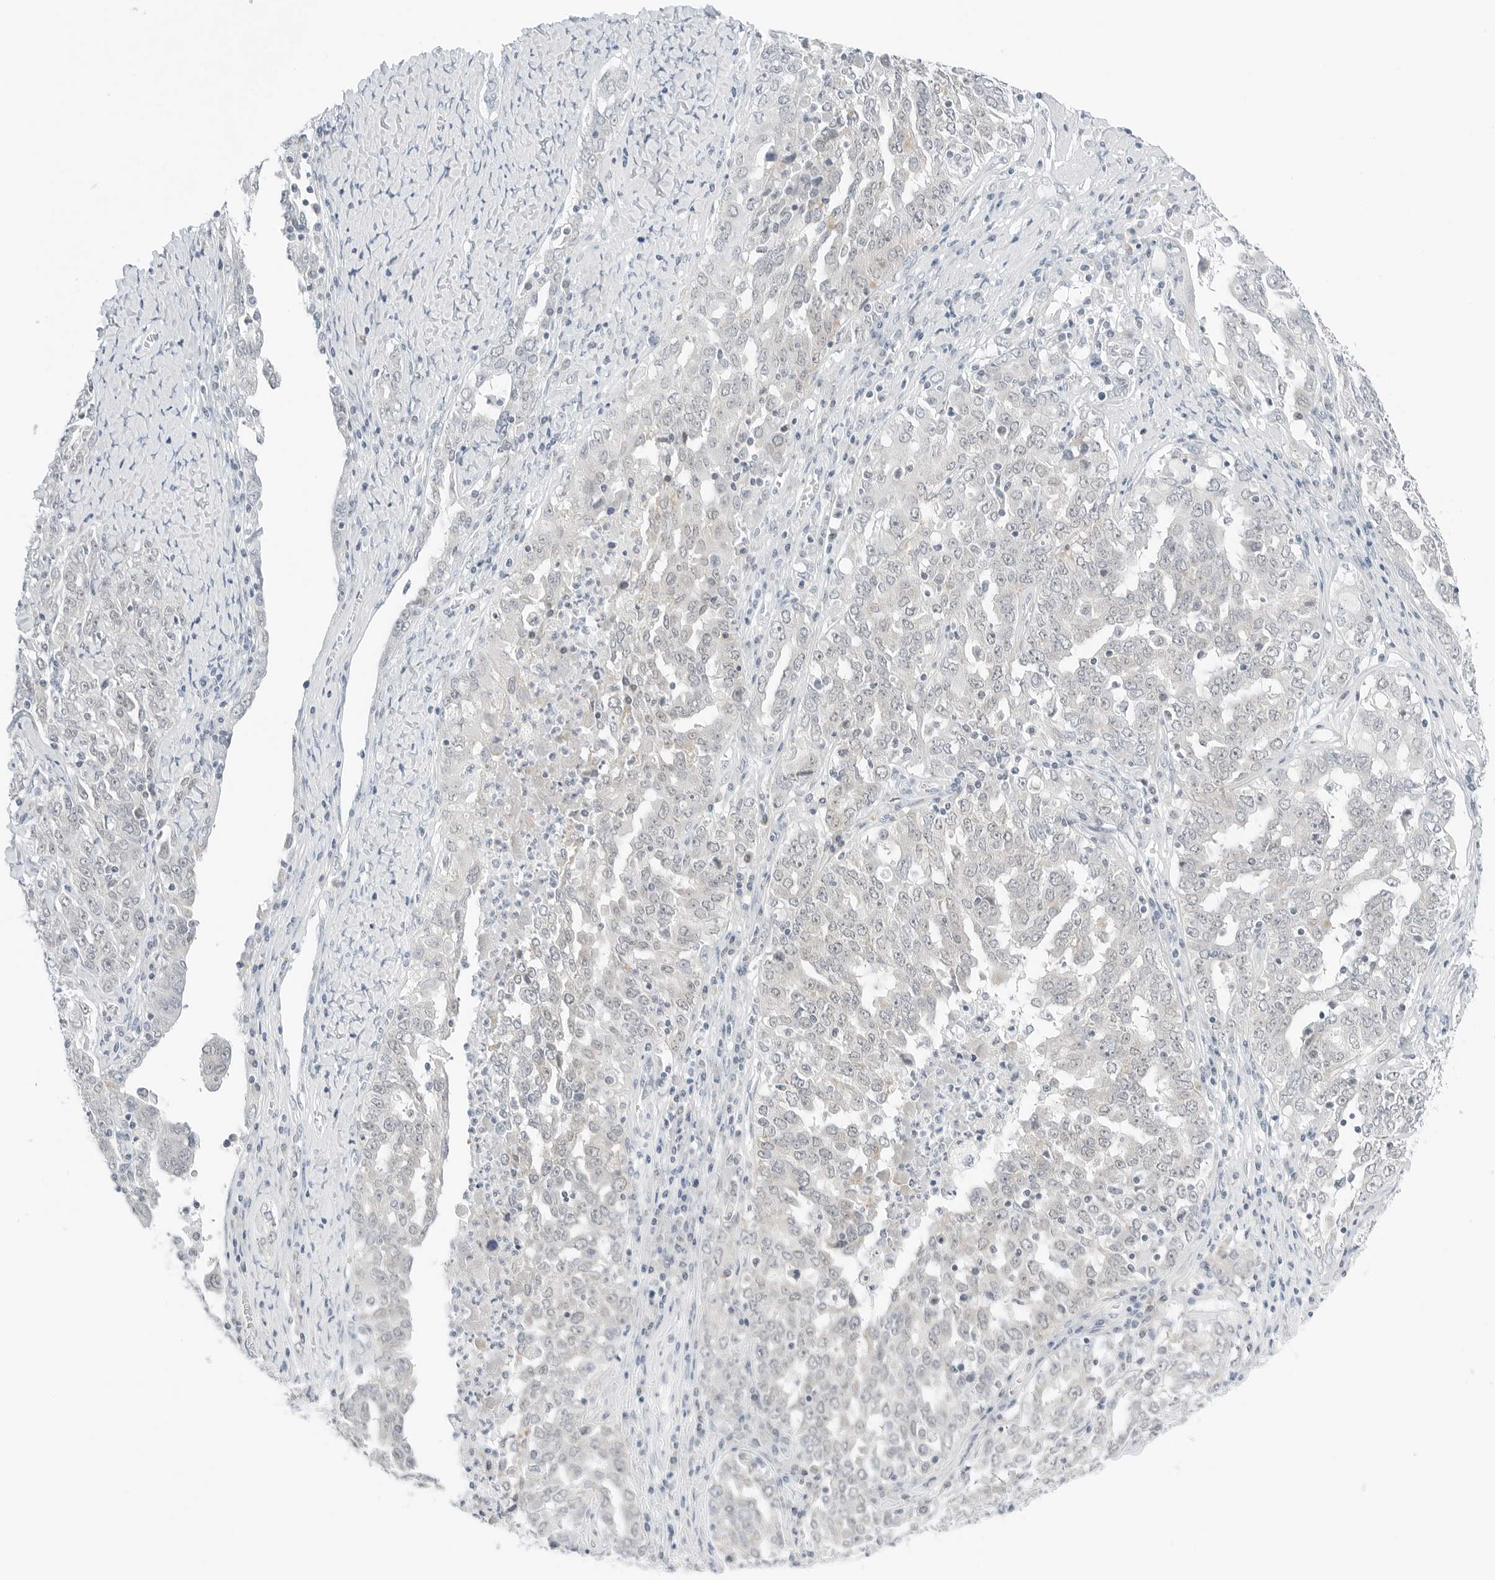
{"staining": {"intensity": "negative", "quantity": "none", "location": "none"}, "tissue": "ovarian cancer", "cell_type": "Tumor cells", "image_type": "cancer", "snomed": [{"axis": "morphology", "description": "Carcinoma, endometroid"}, {"axis": "topography", "description": "Ovary"}], "caption": "Immunohistochemistry of endometroid carcinoma (ovarian) demonstrates no positivity in tumor cells.", "gene": "CCSAP", "patient": {"sex": "female", "age": 62}}